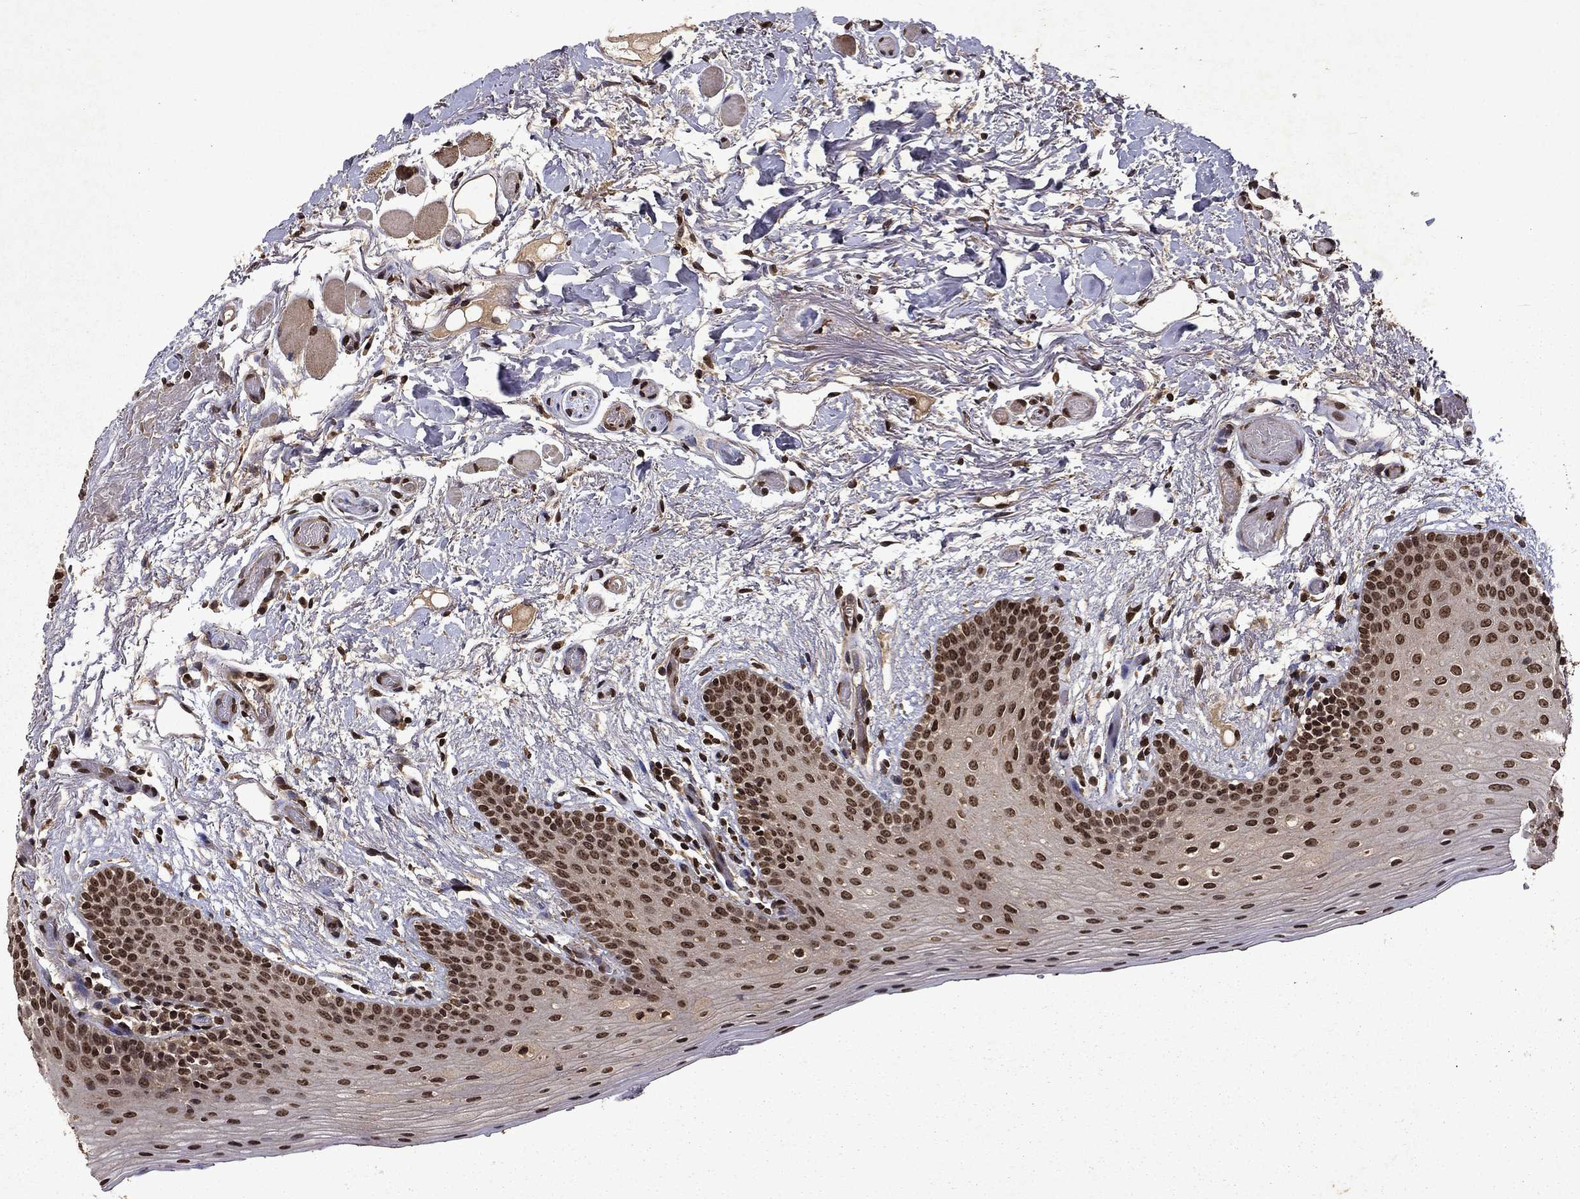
{"staining": {"intensity": "strong", "quantity": ">75%", "location": "nuclear"}, "tissue": "oral mucosa", "cell_type": "Squamous epithelial cells", "image_type": "normal", "snomed": [{"axis": "morphology", "description": "Normal tissue, NOS"}, {"axis": "topography", "description": "Oral tissue"}, {"axis": "topography", "description": "Tounge, NOS"}], "caption": "IHC micrograph of benign oral mucosa: human oral mucosa stained using immunohistochemistry (IHC) demonstrates high levels of strong protein expression localized specifically in the nuclear of squamous epithelial cells, appearing as a nuclear brown color.", "gene": "PIN4", "patient": {"sex": "female", "age": 86}}